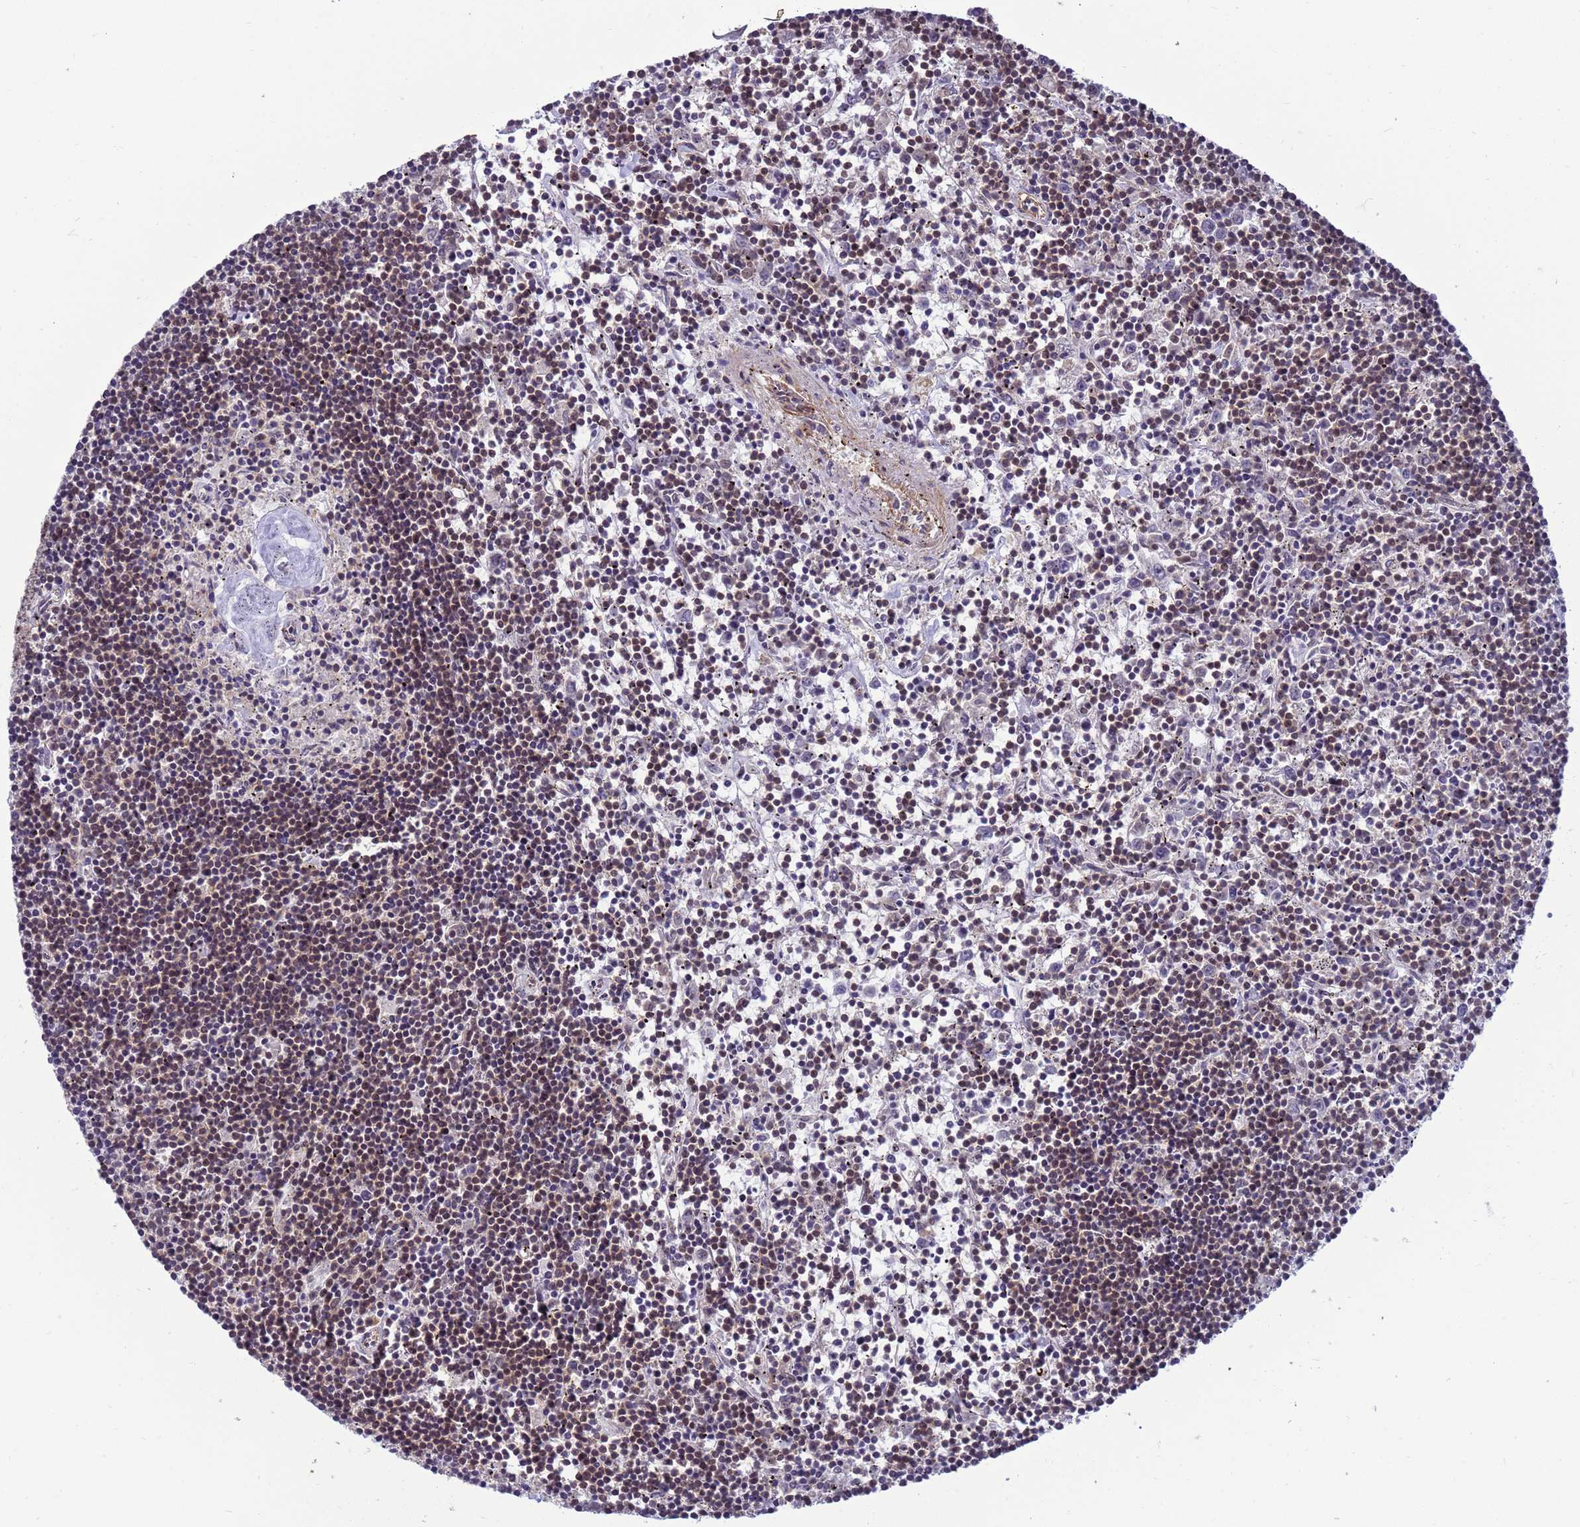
{"staining": {"intensity": "moderate", "quantity": "25%-75%", "location": "nuclear"}, "tissue": "lymphoma", "cell_type": "Tumor cells", "image_type": "cancer", "snomed": [{"axis": "morphology", "description": "Malignant lymphoma, non-Hodgkin's type, Low grade"}, {"axis": "topography", "description": "Spleen"}], "caption": "Lymphoma tissue shows moderate nuclear staining in about 25%-75% of tumor cells", "gene": "NSL1", "patient": {"sex": "male", "age": 76}}